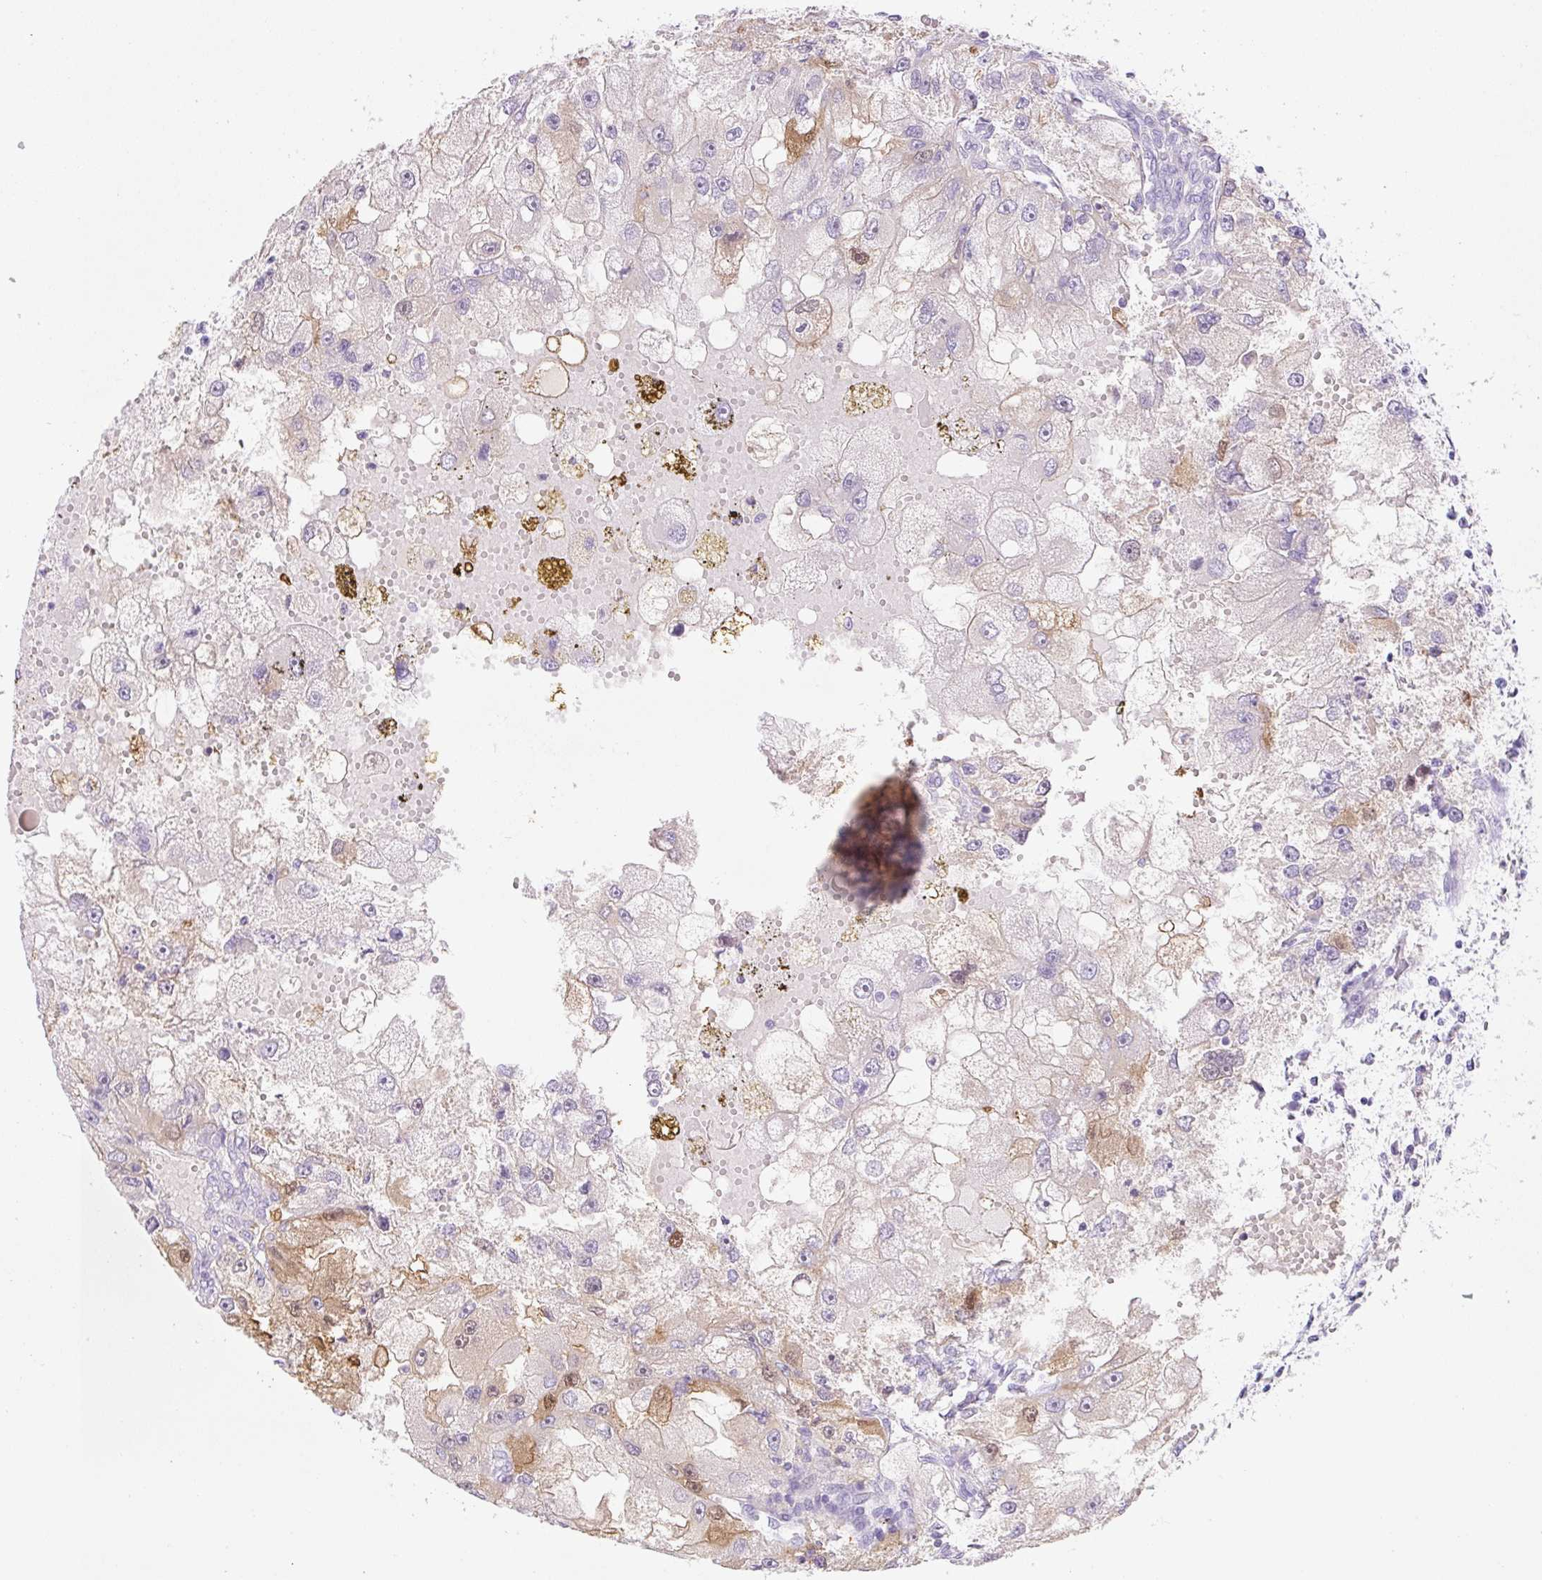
{"staining": {"intensity": "moderate", "quantity": "<25%", "location": "cytoplasmic/membranous"}, "tissue": "renal cancer", "cell_type": "Tumor cells", "image_type": "cancer", "snomed": [{"axis": "morphology", "description": "Adenocarcinoma, NOS"}, {"axis": "topography", "description": "Kidney"}], "caption": "Protein expression analysis of human renal cancer (adenocarcinoma) reveals moderate cytoplasmic/membranous positivity in about <25% of tumor cells.", "gene": "NDST3", "patient": {"sex": "male", "age": 63}}